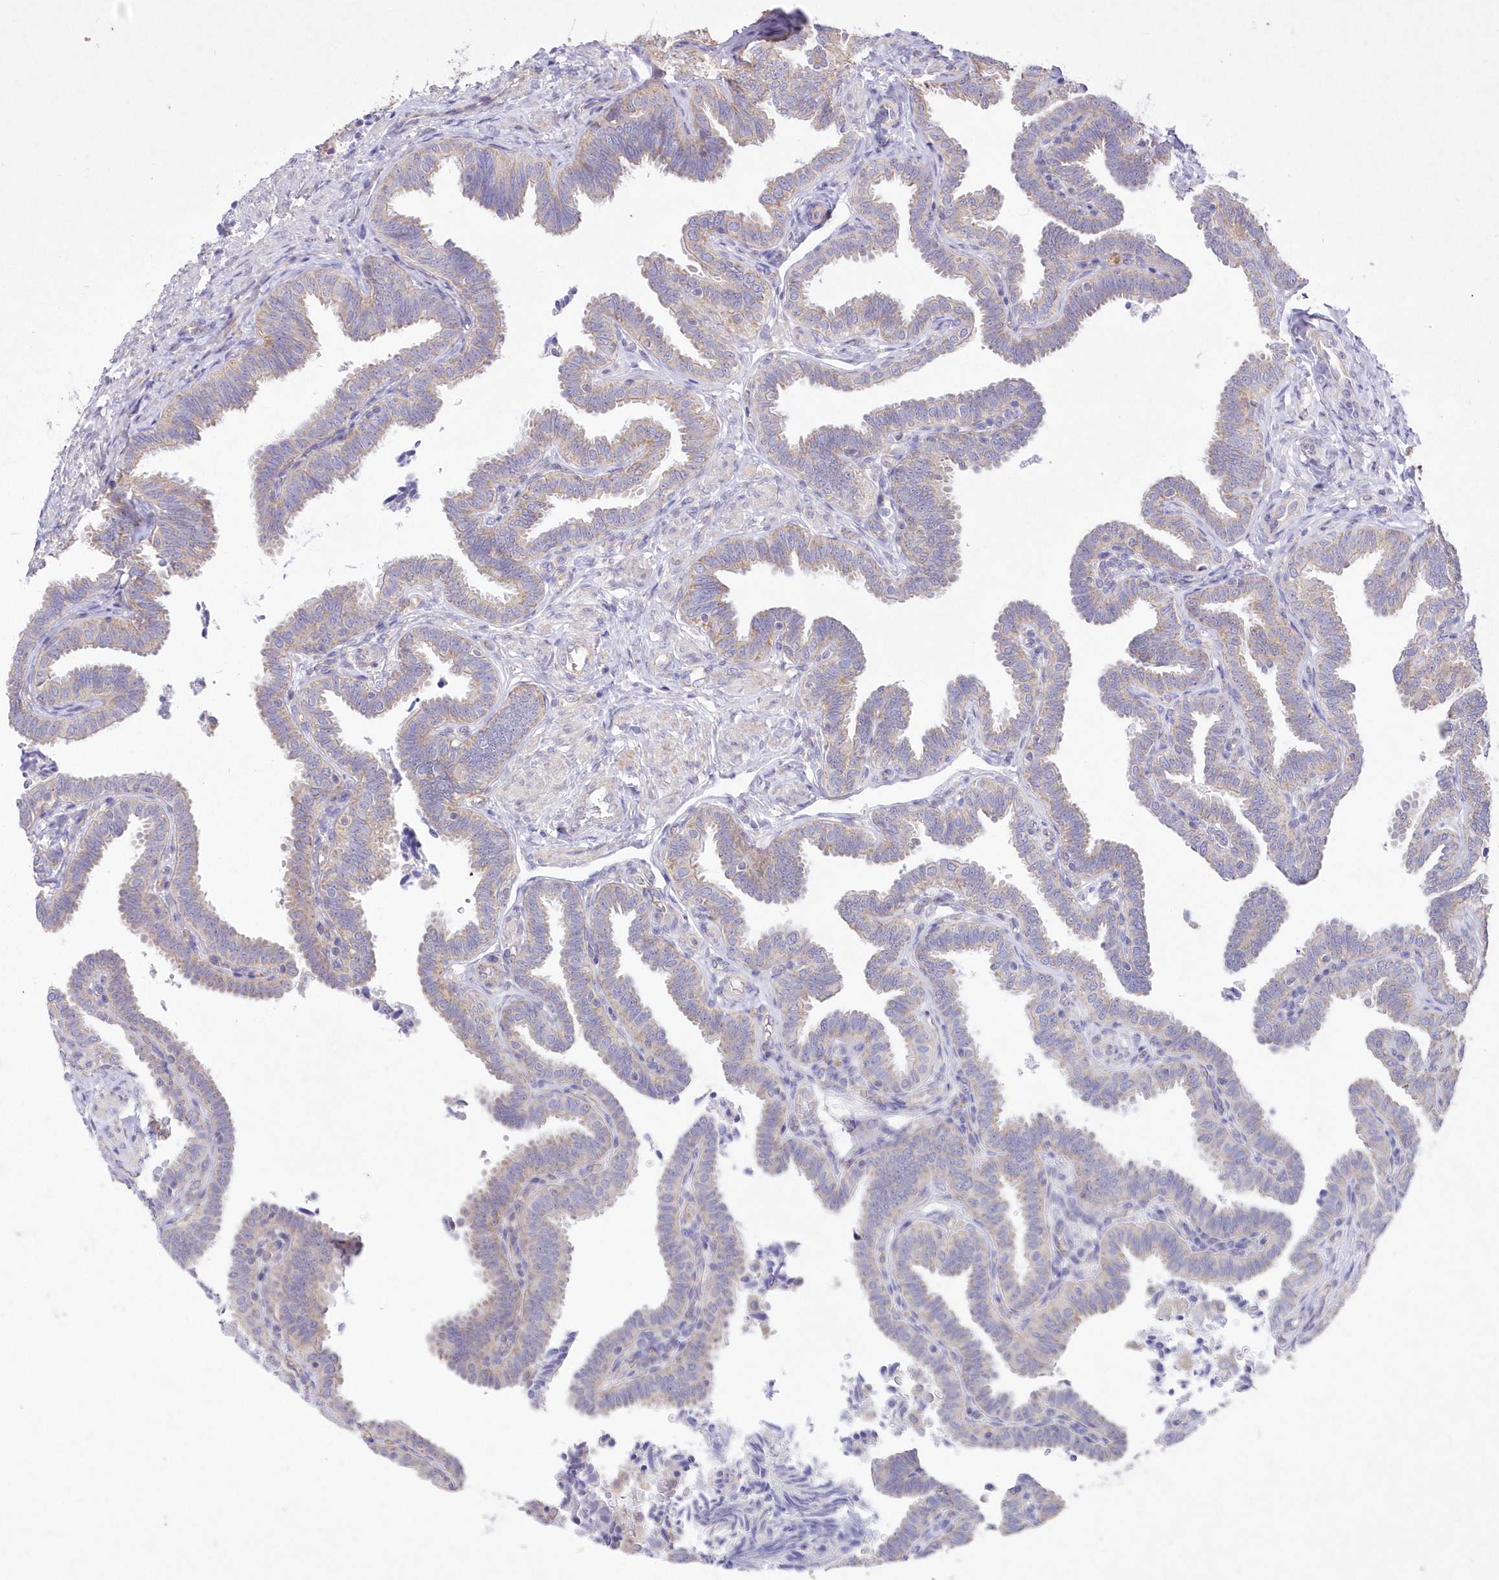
{"staining": {"intensity": "weak", "quantity": "25%-75%", "location": "cytoplasmic/membranous"}, "tissue": "fallopian tube", "cell_type": "Glandular cells", "image_type": "normal", "snomed": [{"axis": "morphology", "description": "Normal tissue, NOS"}, {"axis": "topography", "description": "Fallopian tube"}], "caption": "The photomicrograph demonstrates staining of benign fallopian tube, revealing weak cytoplasmic/membranous protein expression (brown color) within glandular cells. The staining was performed using DAB (3,3'-diaminobenzidine) to visualize the protein expression in brown, while the nuclei were stained in blue with hematoxylin (Magnification: 20x).", "gene": "ITSN2", "patient": {"sex": "female", "age": 39}}